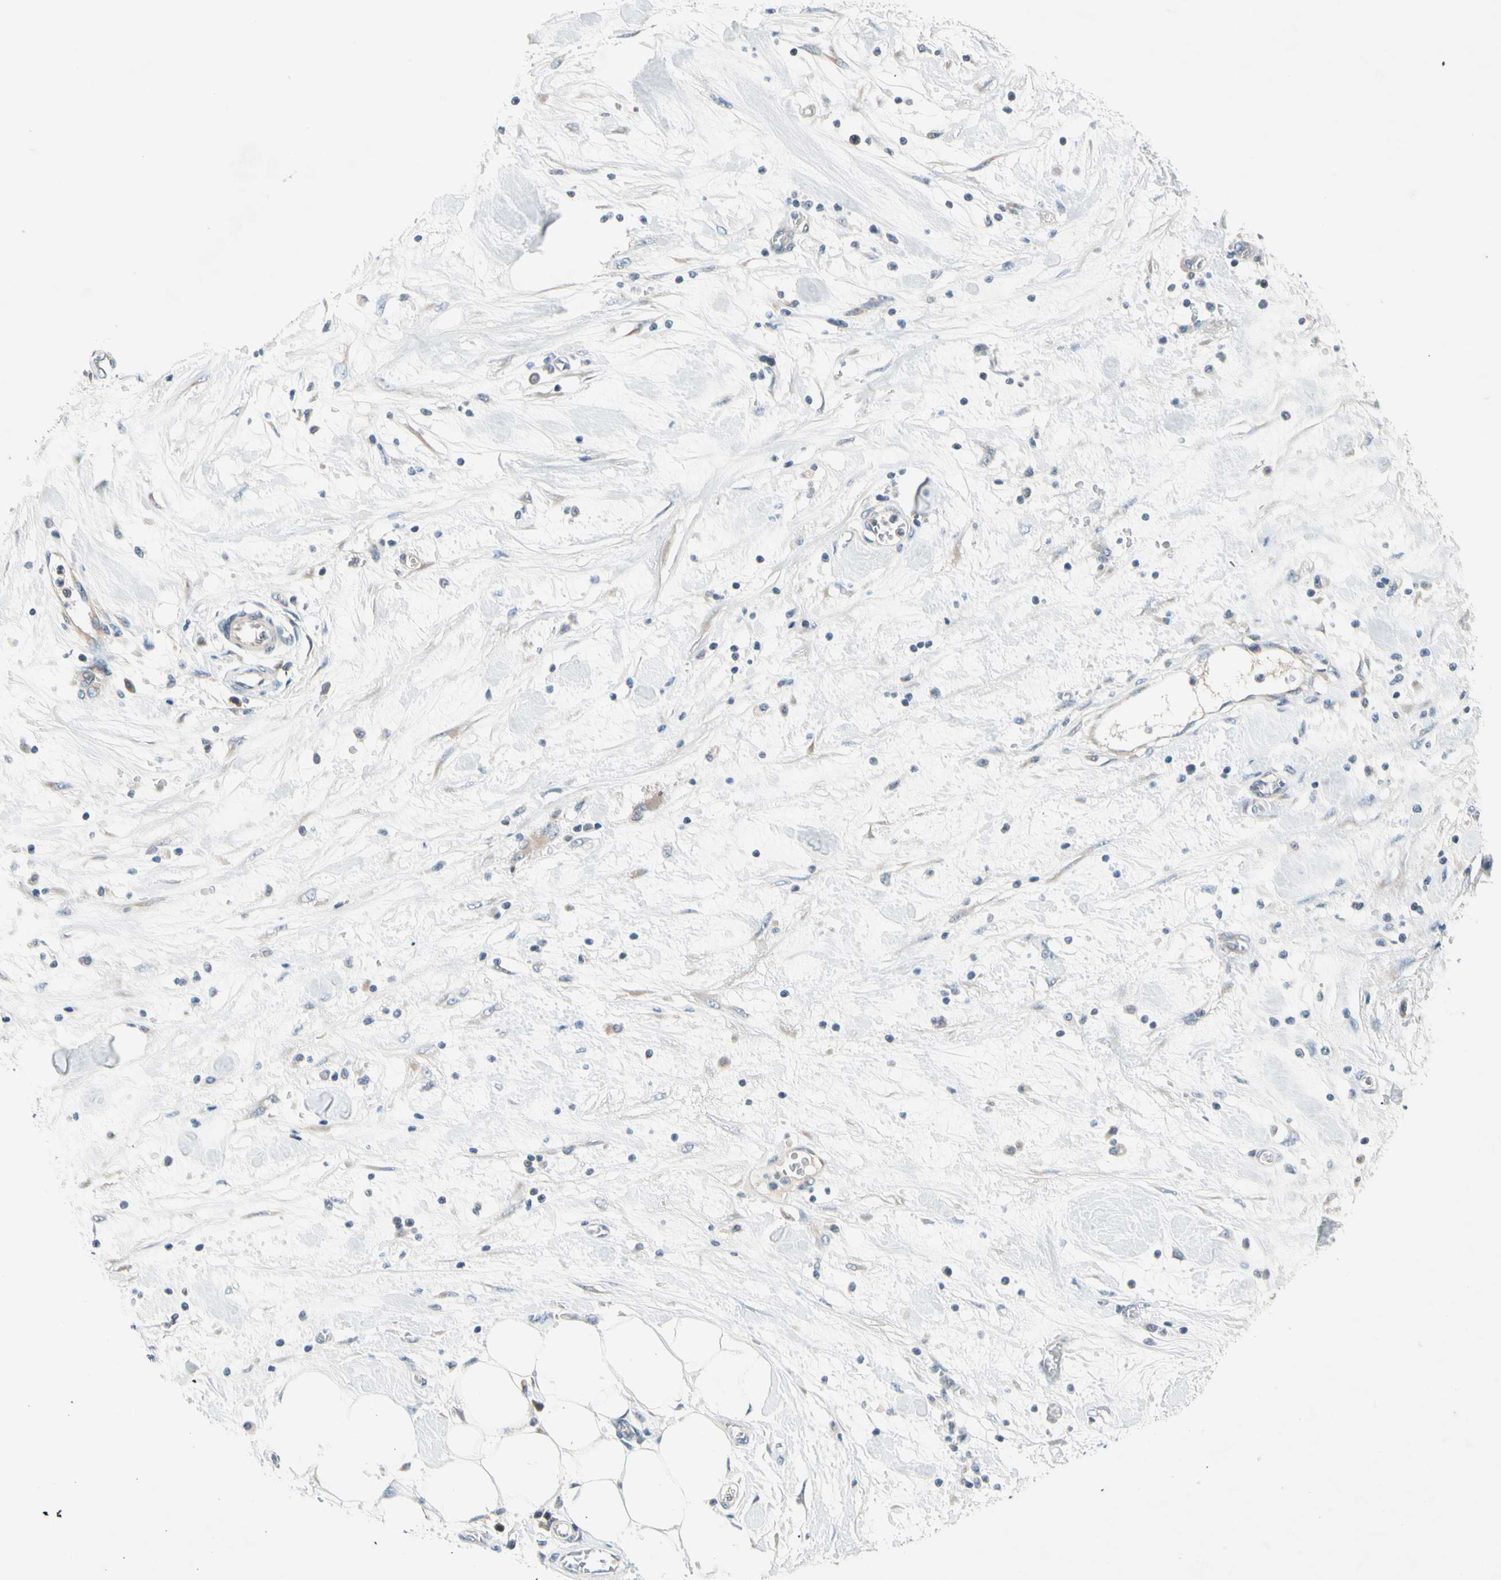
{"staining": {"intensity": "negative", "quantity": "none", "location": "none"}, "tissue": "pancreatic cancer", "cell_type": "Tumor cells", "image_type": "cancer", "snomed": [{"axis": "morphology", "description": "Adenocarcinoma, NOS"}, {"axis": "topography", "description": "Pancreas"}], "caption": "Tumor cells show no significant protein expression in adenocarcinoma (pancreatic).", "gene": "SOX30", "patient": {"sex": "female", "age": 57}}